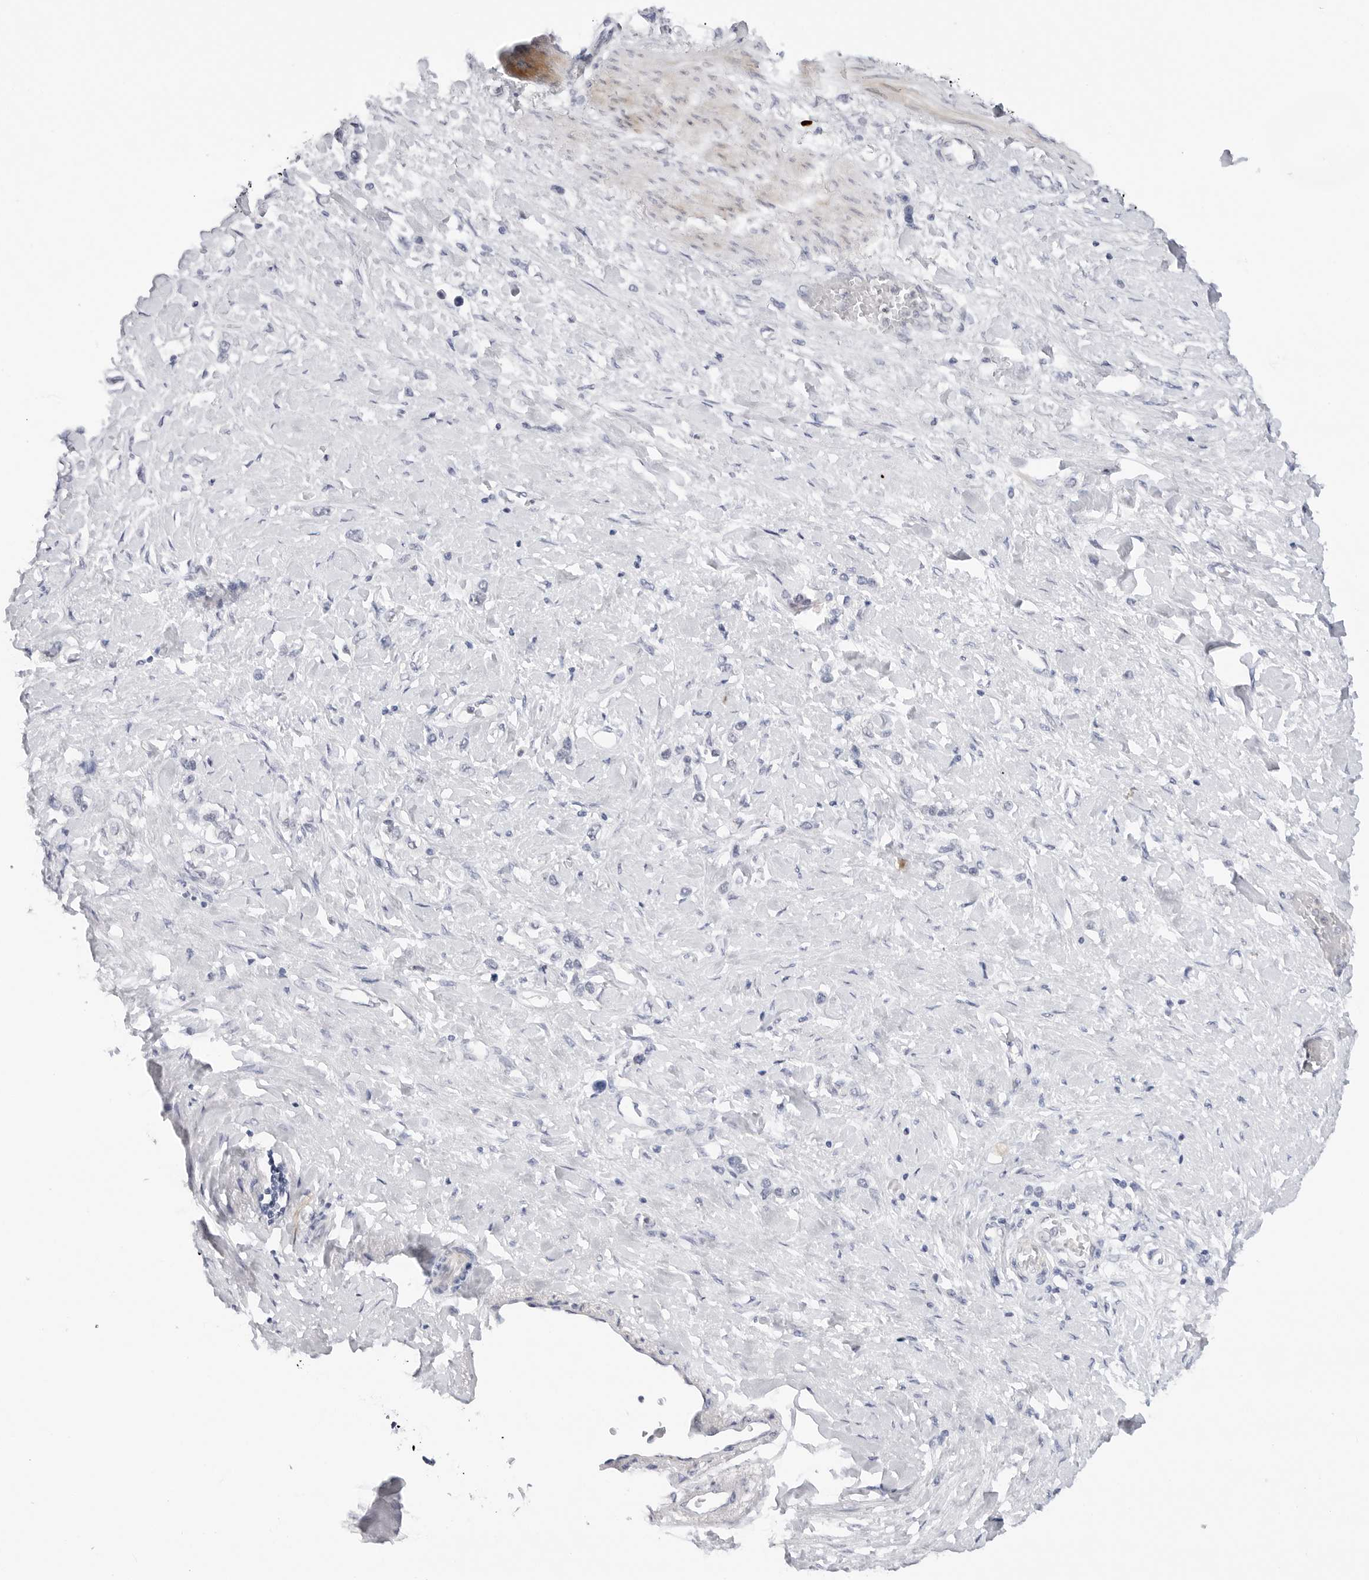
{"staining": {"intensity": "negative", "quantity": "none", "location": "none"}, "tissue": "stomach cancer", "cell_type": "Tumor cells", "image_type": "cancer", "snomed": [{"axis": "morphology", "description": "Adenocarcinoma, NOS"}, {"axis": "topography", "description": "Stomach"}], "caption": "A histopathology image of adenocarcinoma (stomach) stained for a protein displays no brown staining in tumor cells.", "gene": "MAP2K5", "patient": {"sex": "female", "age": 65}}